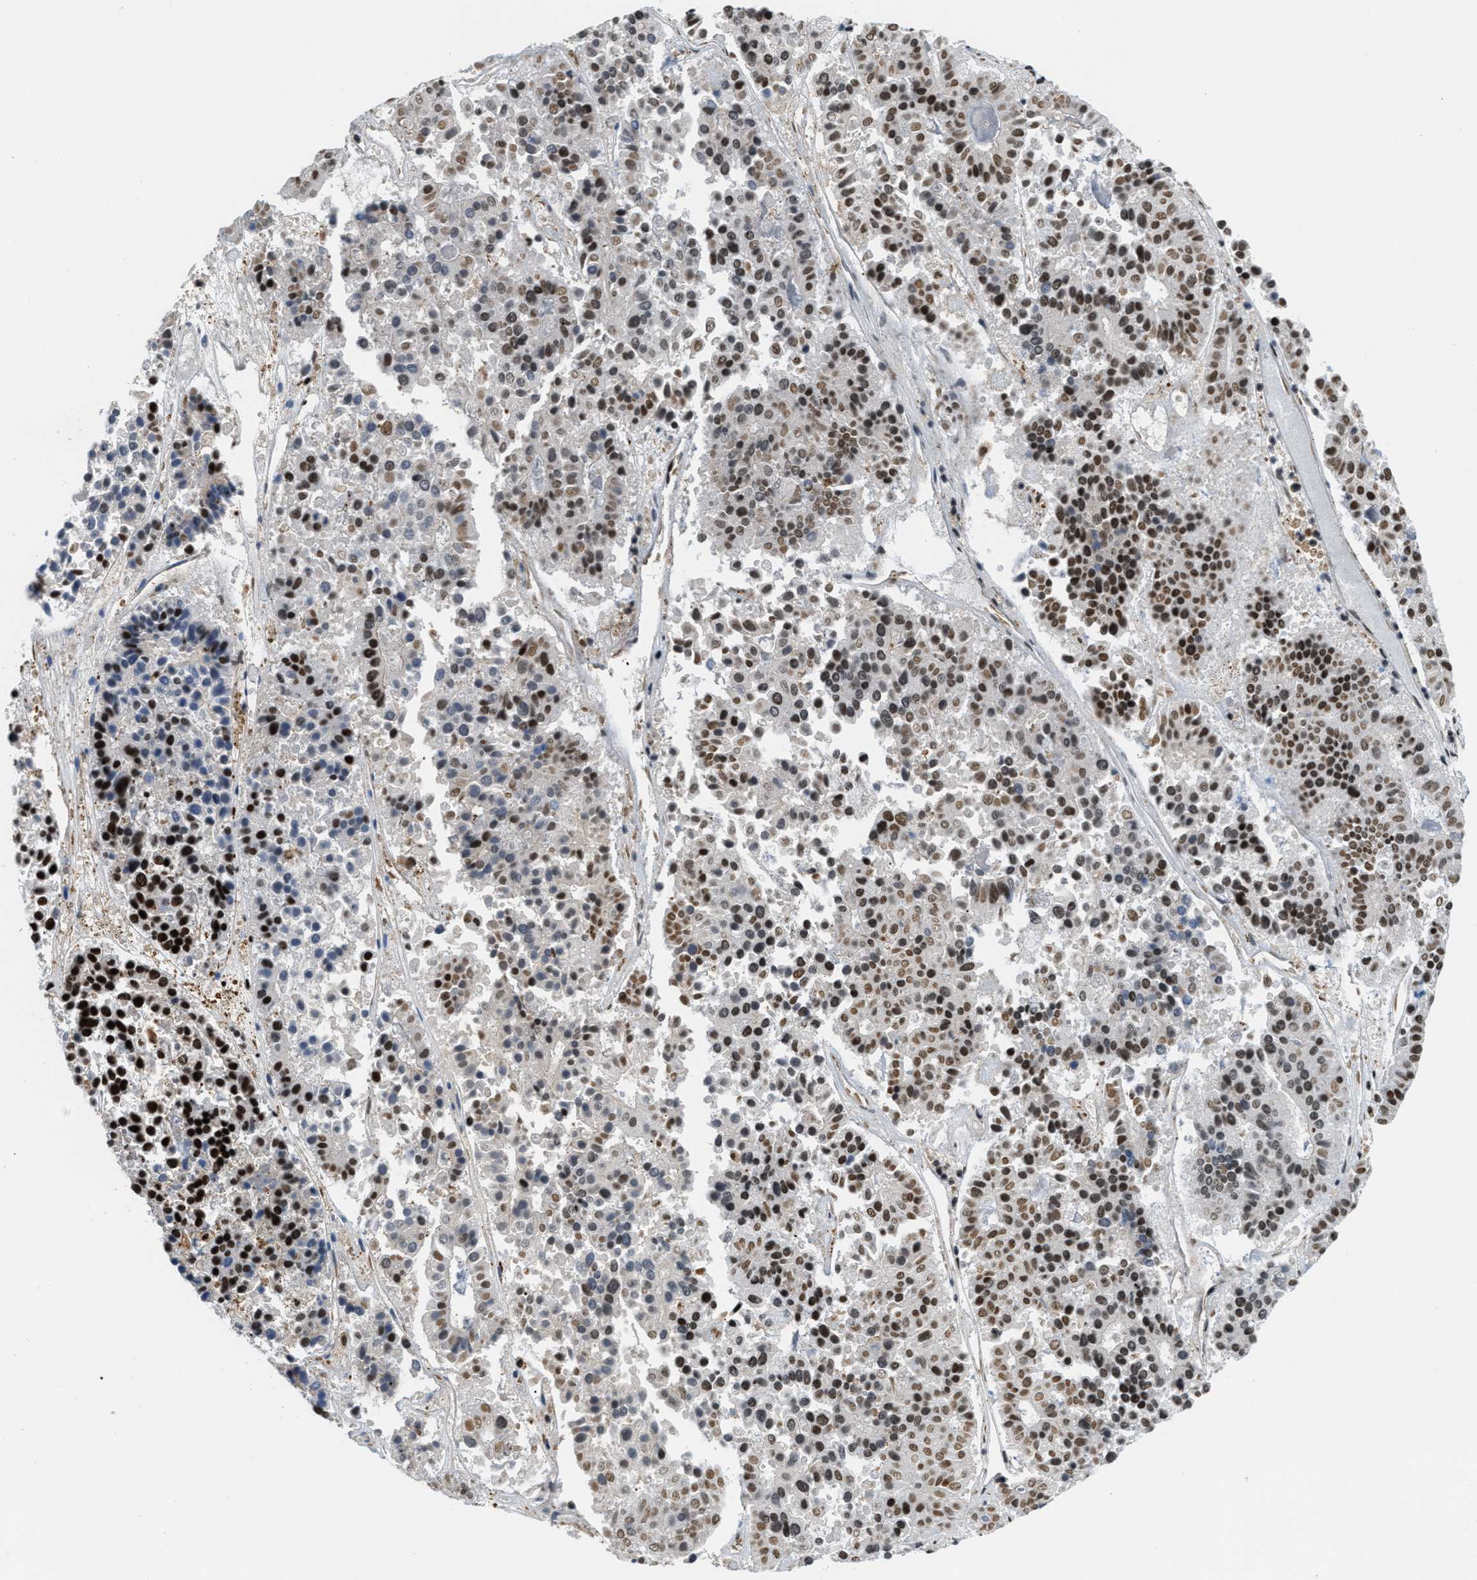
{"staining": {"intensity": "moderate", "quantity": ">75%", "location": "nuclear"}, "tissue": "pancreatic cancer", "cell_type": "Tumor cells", "image_type": "cancer", "snomed": [{"axis": "morphology", "description": "Adenocarcinoma, NOS"}, {"axis": "topography", "description": "Pancreas"}], "caption": "Immunohistochemical staining of pancreatic adenocarcinoma exhibits medium levels of moderate nuclear protein positivity in approximately >75% of tumor cells. The staining is performed using DAB (3,3'-diaminobenzidine) brown chromogen to label protein expression. The nuclei are counter-stained blue using hematoxylin.", "gene": "NUMA1", "patient": {"sex": "male", "age": 50}}